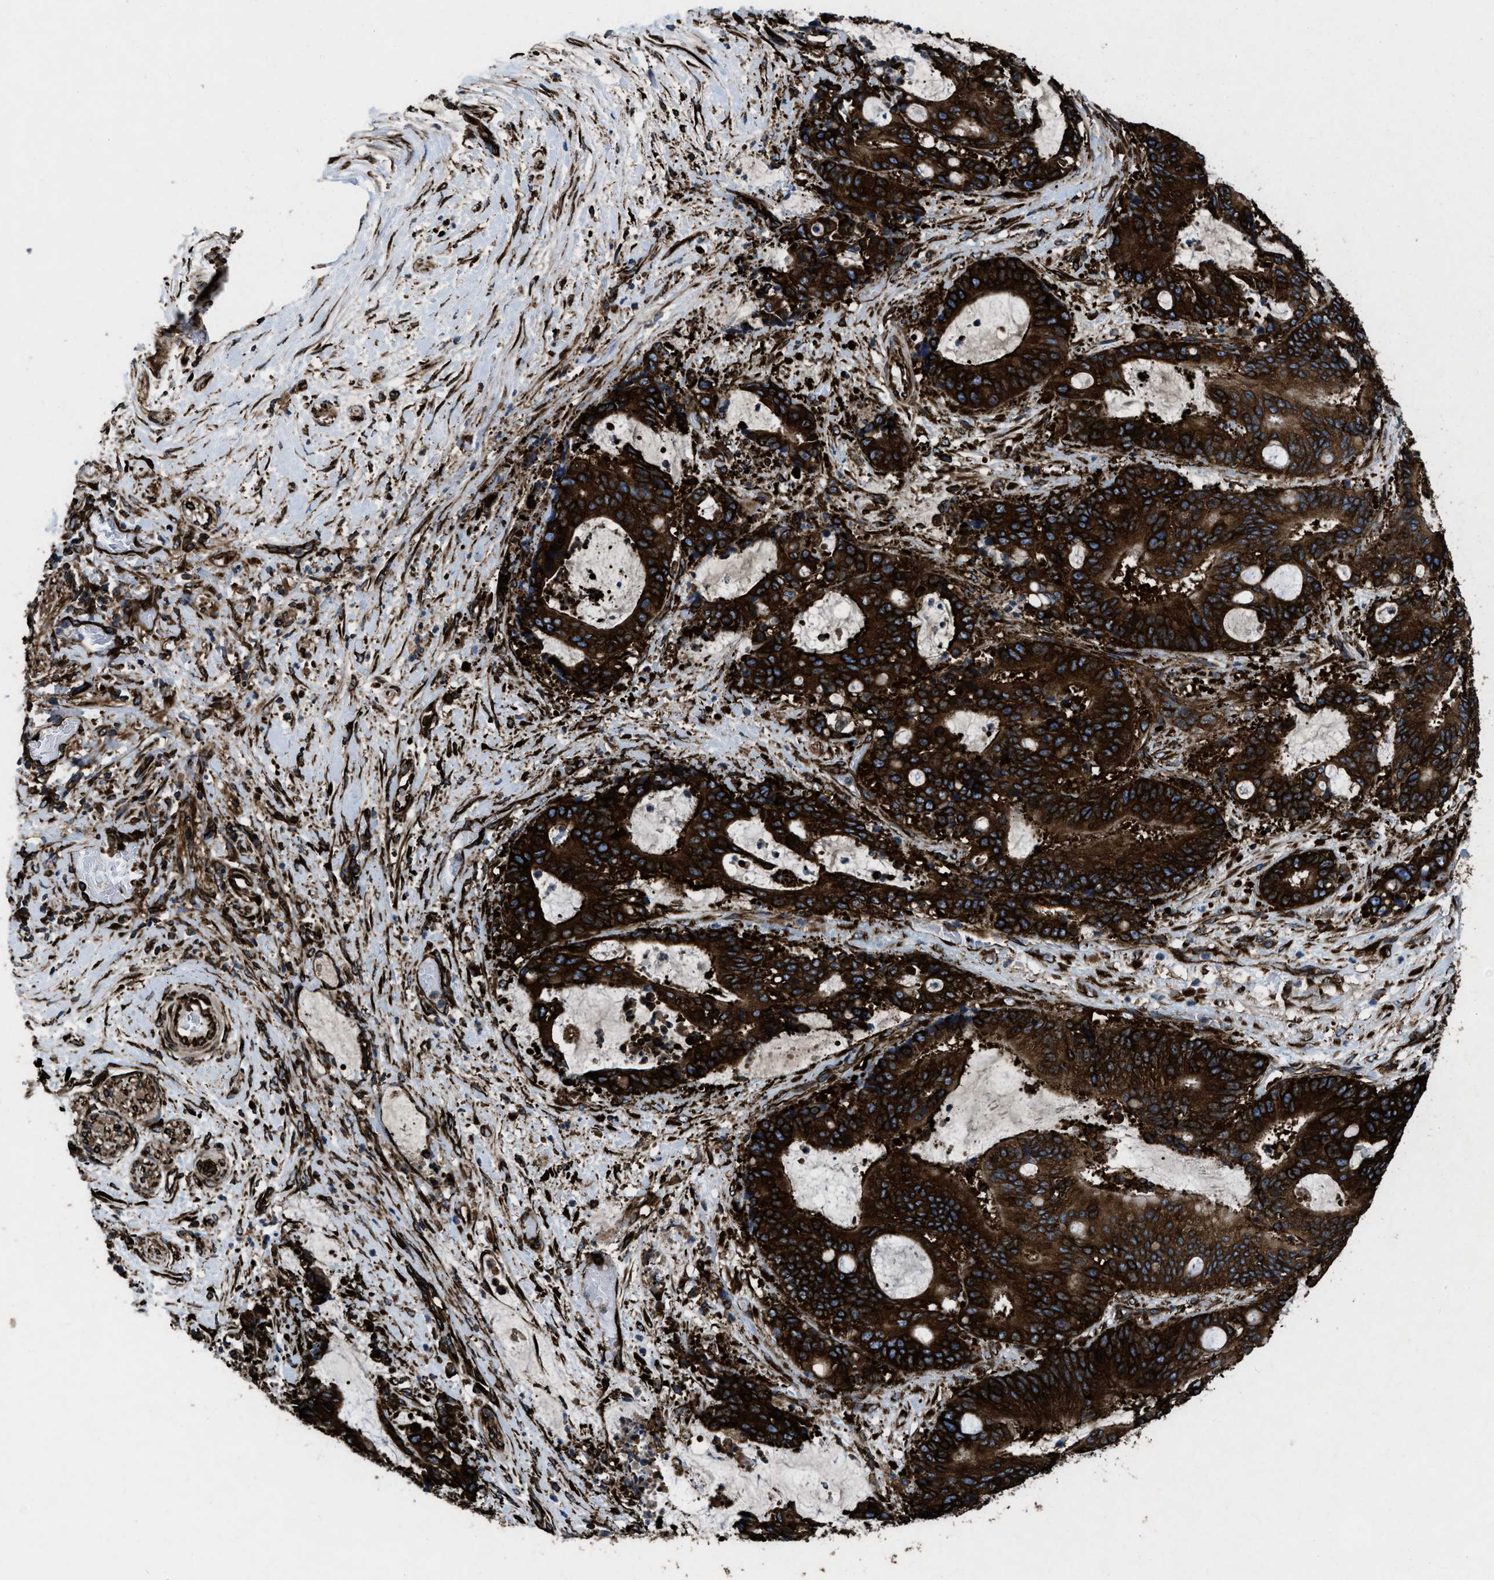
{"staining": {"intensity": "strong", "quantity": ">75%", "location": "cytoplasmic/membranous"}, "tissue": "liver cancer", "cell_type": "Tumor cells", "image_type": "cancer", "snomed": [{"axis": "morphology", "description": "Normal tissue, NOS"}, {"axis": "morphology", "description": "Cholangiocarcinoma"}, {"axis": "topography", "description": "Liver"}, {"axis": "topography", "description": "Peripheral nerve tissue"}], "caption": "Tumor cells exhibit strong cytoplasmic/membranous expression in about >75% of cells in liver cancer. (brown staining indicates protein expression, while blue staining denotes nuclei).", "gene": "CAPRIN1", "patient": {"sex": "female", "age": 73}}